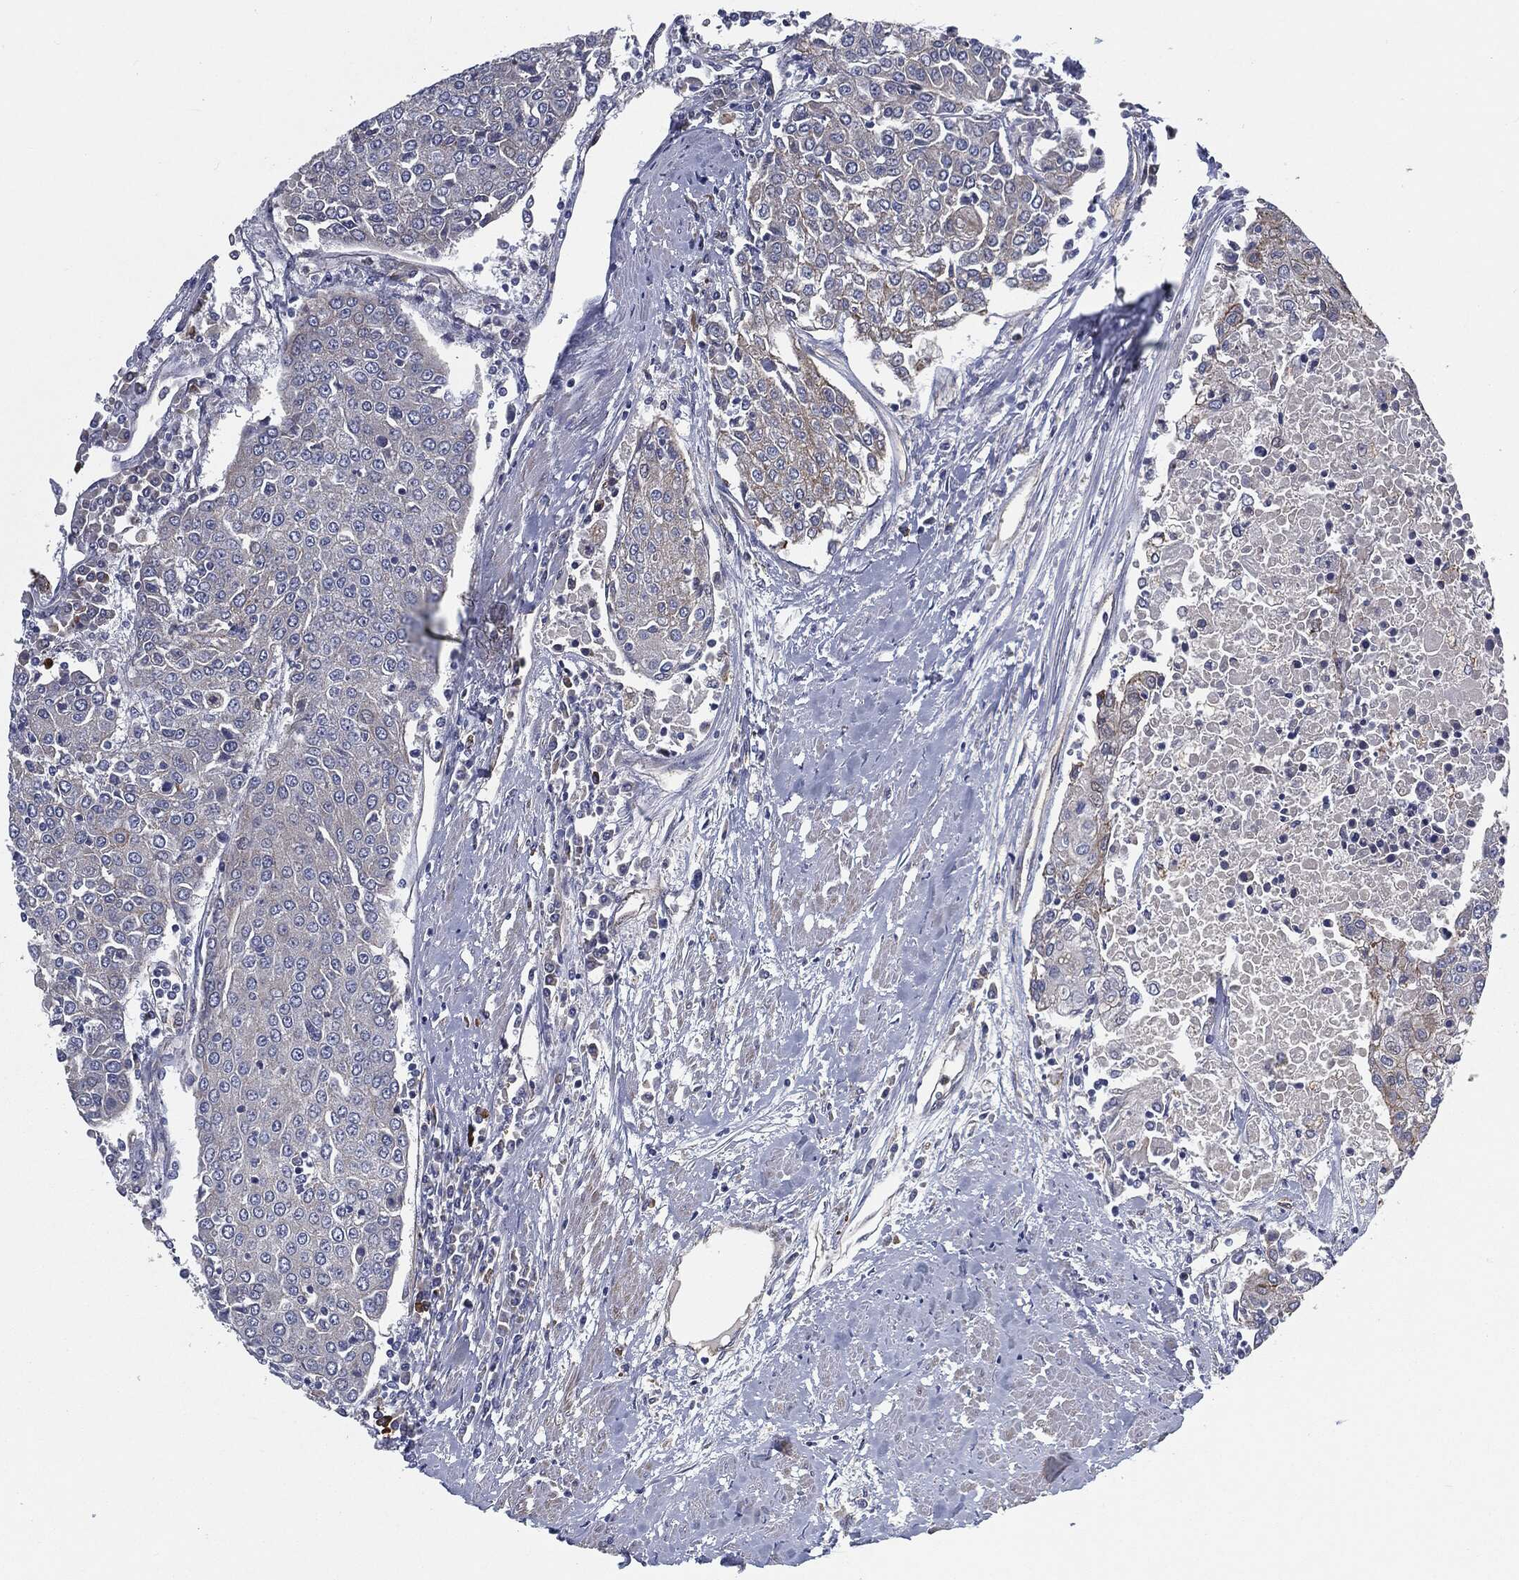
{"staining": {"intensity": "weak", "quantity": "<25%", "location": "cytoplasmic/membranous"}, "tissue": "urothelial cancer", "cell_type": "Tumor cells", "image_type": "cancer", "snomed": [{"axis": "morphology", "description": "Urothelial carcinoma, High grade"}, {"axis": "topography", "description": "Urinary bladder"}], "caption": "An immunohistochemistry (IHC) histopathology image of urothelial cancer is shown. There is no staining in tumor cells of urothelial cancer.", "gene": "SVIL", "patient": {"sex": "female", "age": 85}}